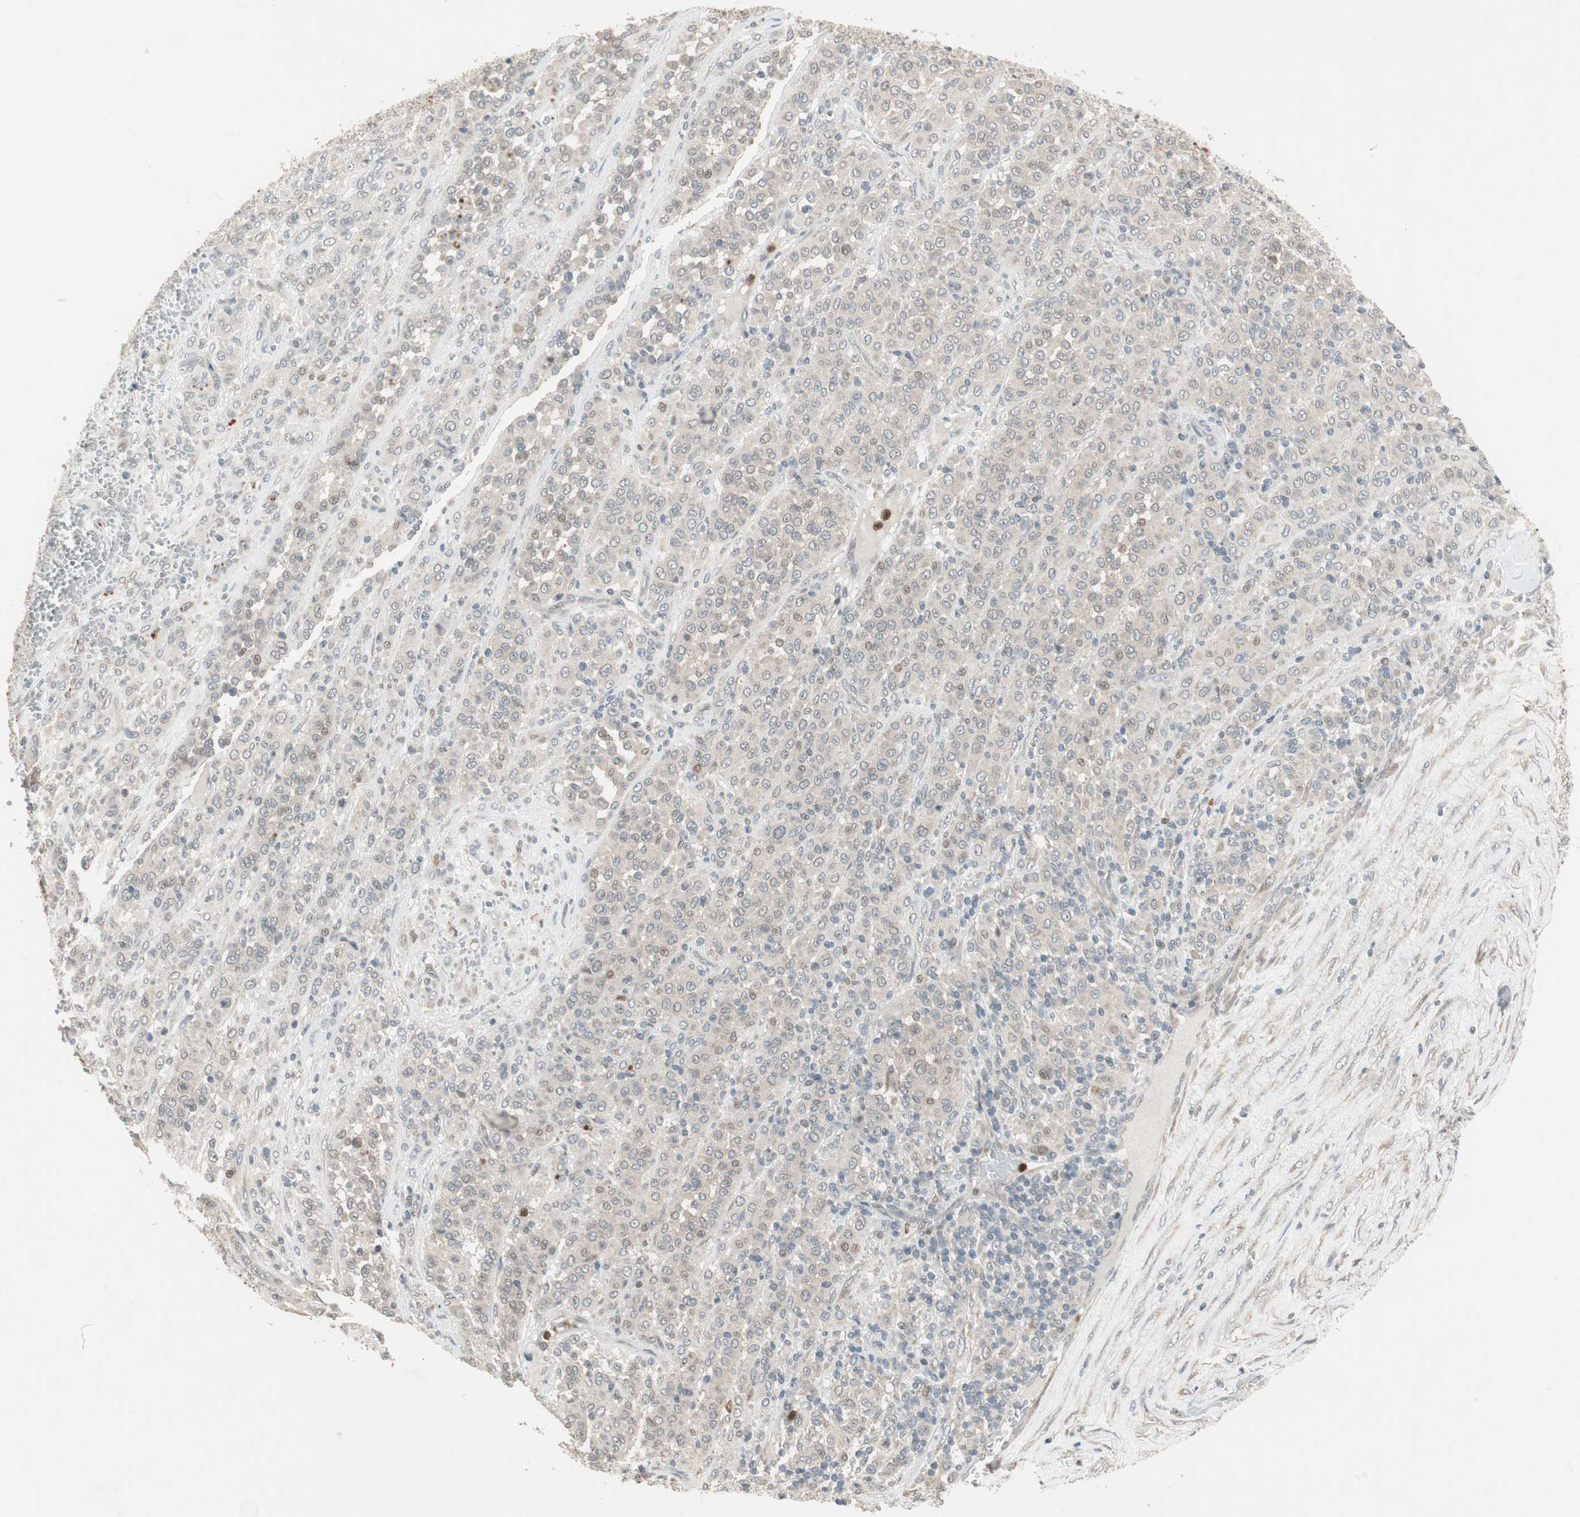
{"staining": {"intensity": "weak", "quantity": "<25%", "location": "nuclear"}, "tissue": "melanoma", "cell_type": "Tumor cells", "image_type": "cancer", "snomed": [{"axis": "morphology", "description": "Malignant melanoma, Metastatic site"}, {"axis": "topography", "description": "Pancreas"}], "caption": "This is an immunohistochemistry (IHC) image of melanoma. There is no expression in tumor cells.", "gene": "SNX4", "patient": {"sex": "female", "age": 30}}